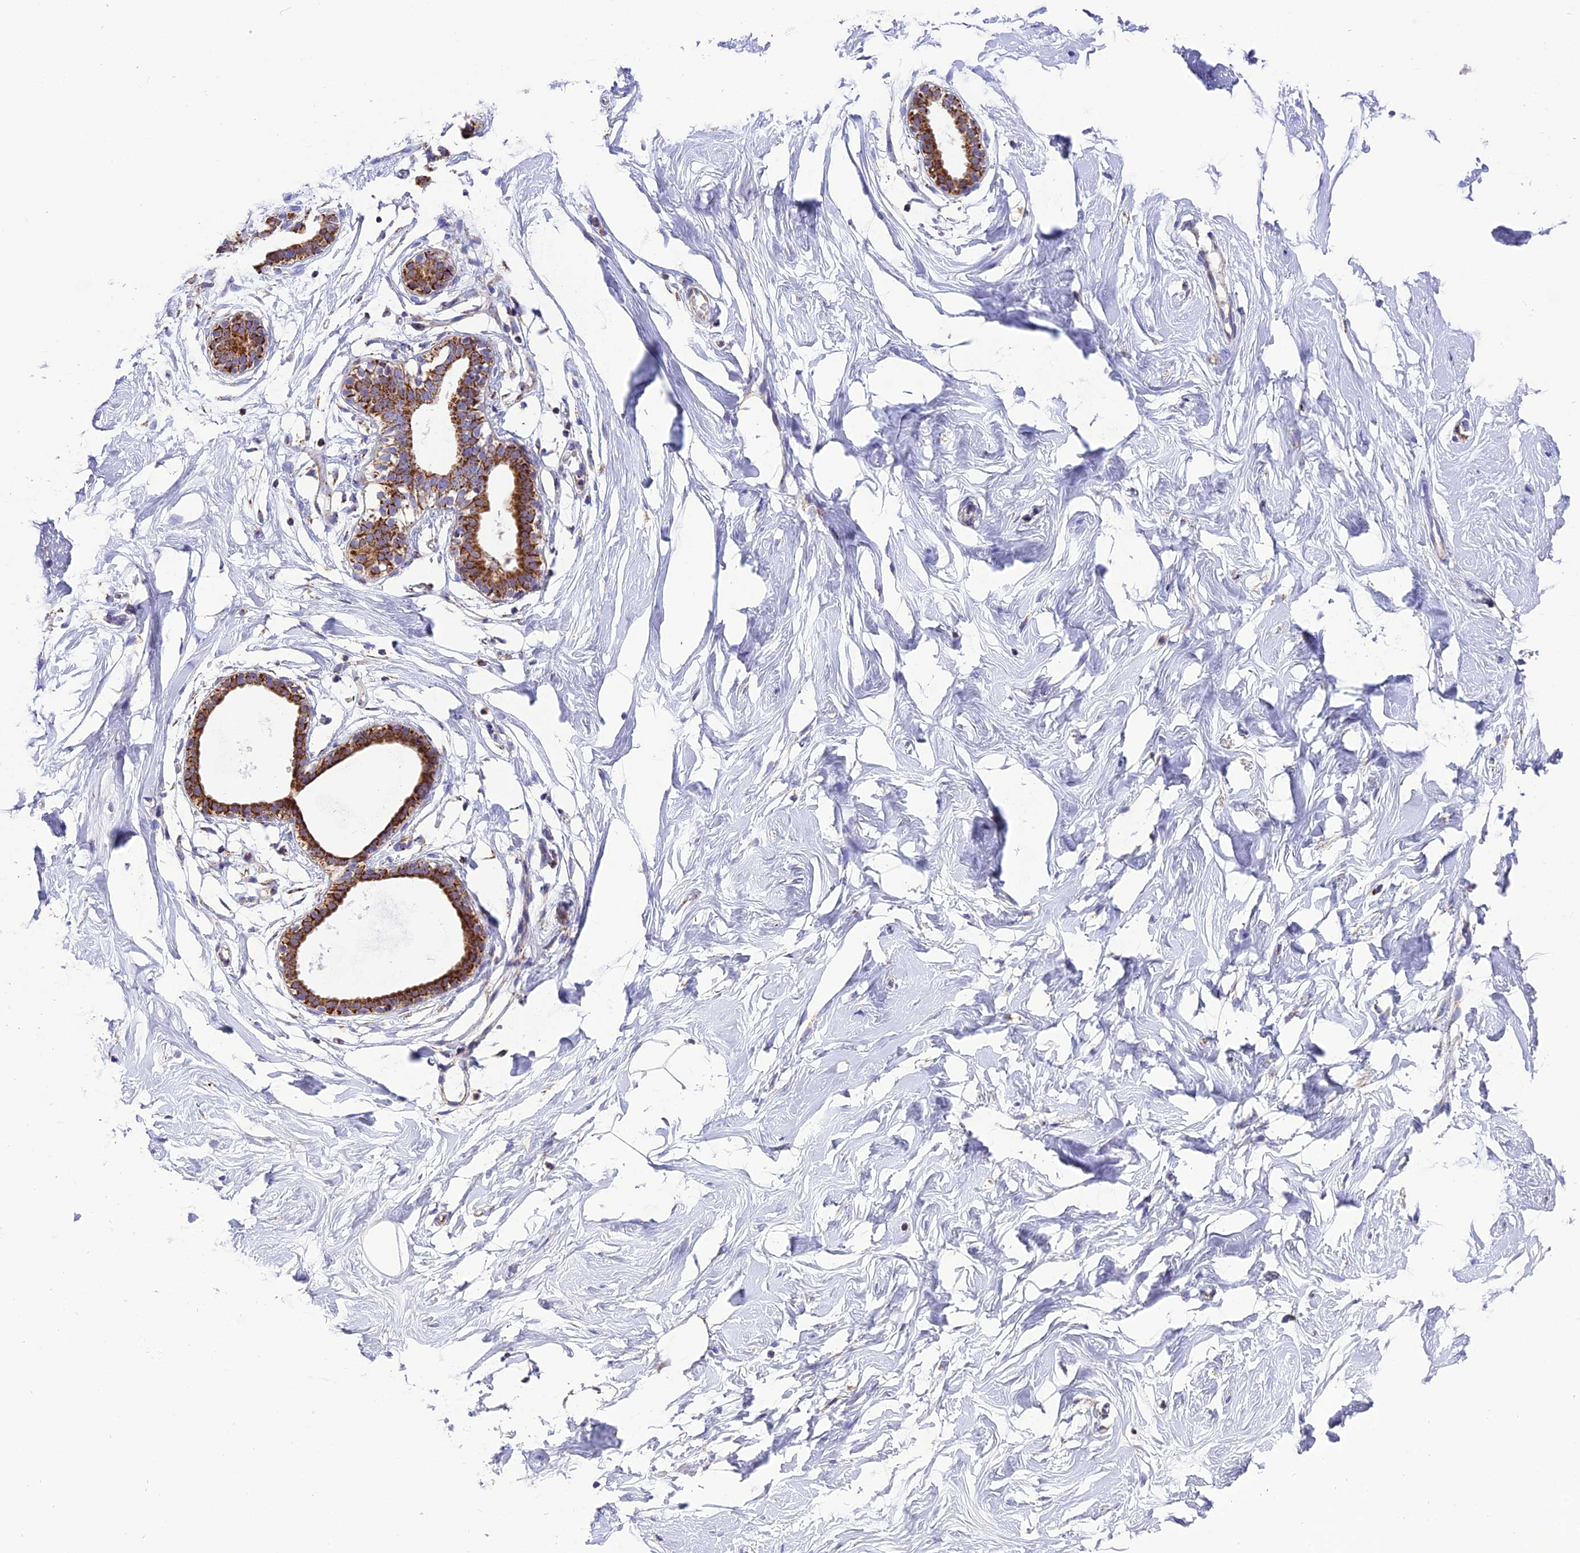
{"staining": {"intensity": "negative", "quantity": "none", "location": "none"}, "tissue": "breast", "cell_type": "Adipocytes", "image_type": "normal", "snomed": [{"axis": "morphology", "description": "Normal tissue, NOS"}, {"axis": "morphology", "description": "Adenoma, NOS"}, {"axis": "topography", "description": "Breast"}], "caption": "Human breast stained for a protein using immunohistochemistry exhibits no expression in adipocytes.", "gene": "MRPS34", "patient": {"sex": "female", "age": 23}}